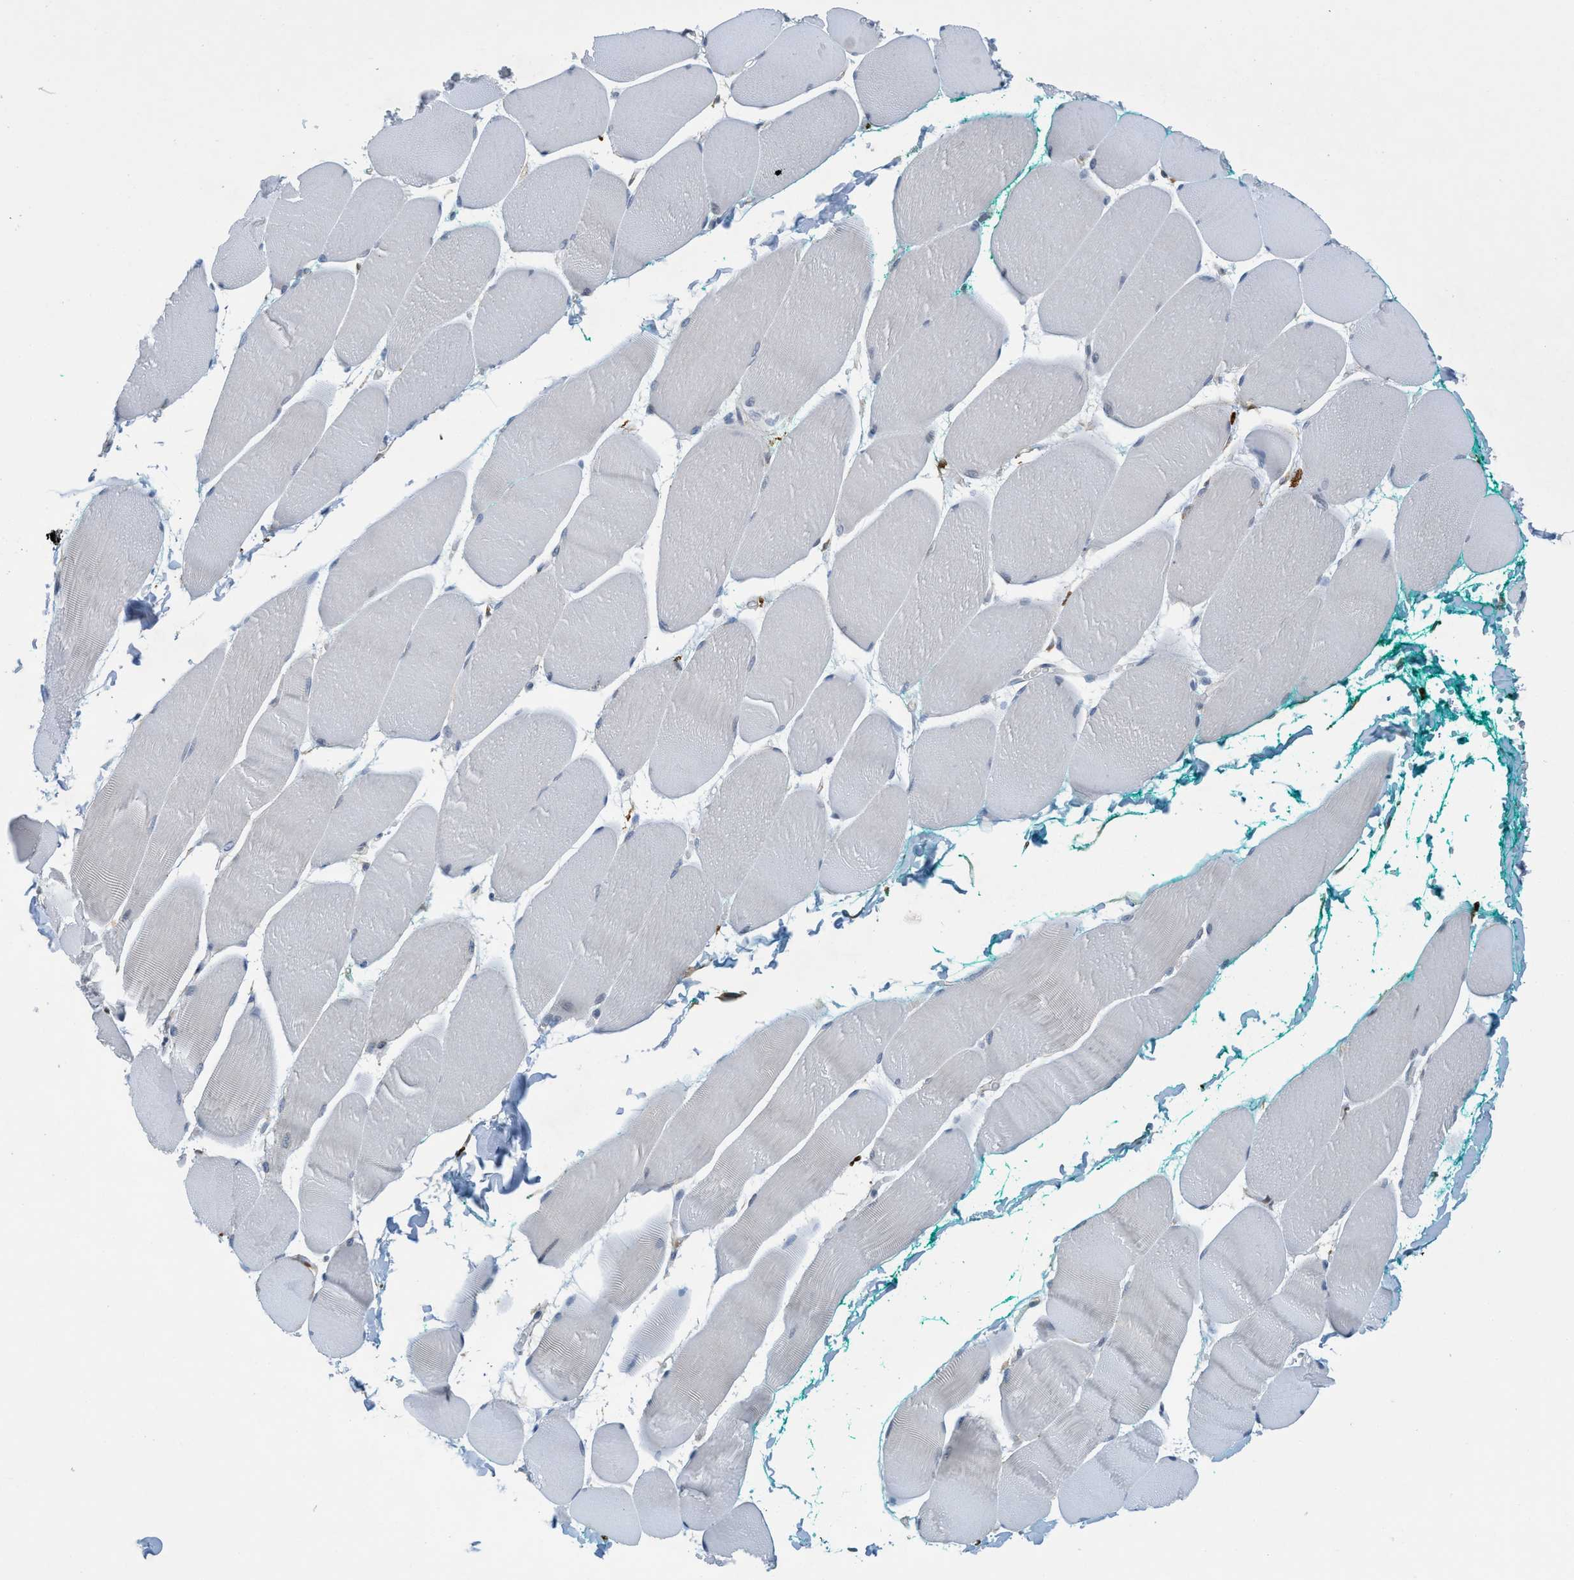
{"staining": {"intensity": "negative", "quantity": "none", "location": "none"}, "tissue": "skeletal muscle", "cell_type": "Myocytes", "image_type": "normal", "snomed": [{"axis": "morphology", "description": "Normal tissue, NOS"}, {"axis": "morphology", "description": "Squamous cell carcinoma, NOS"}, {"axis": "topography", "description": "Skeletal muscle"}], "caption": "This image is of normal skeletal muscle stained with immunohistochemistry (IHC) to label a protein in brown with the nuclei are counter-stained blue. There is no expression in myocytes.", "gene": "SH3D19", "patient": {"sex": "male", "age": 51}}